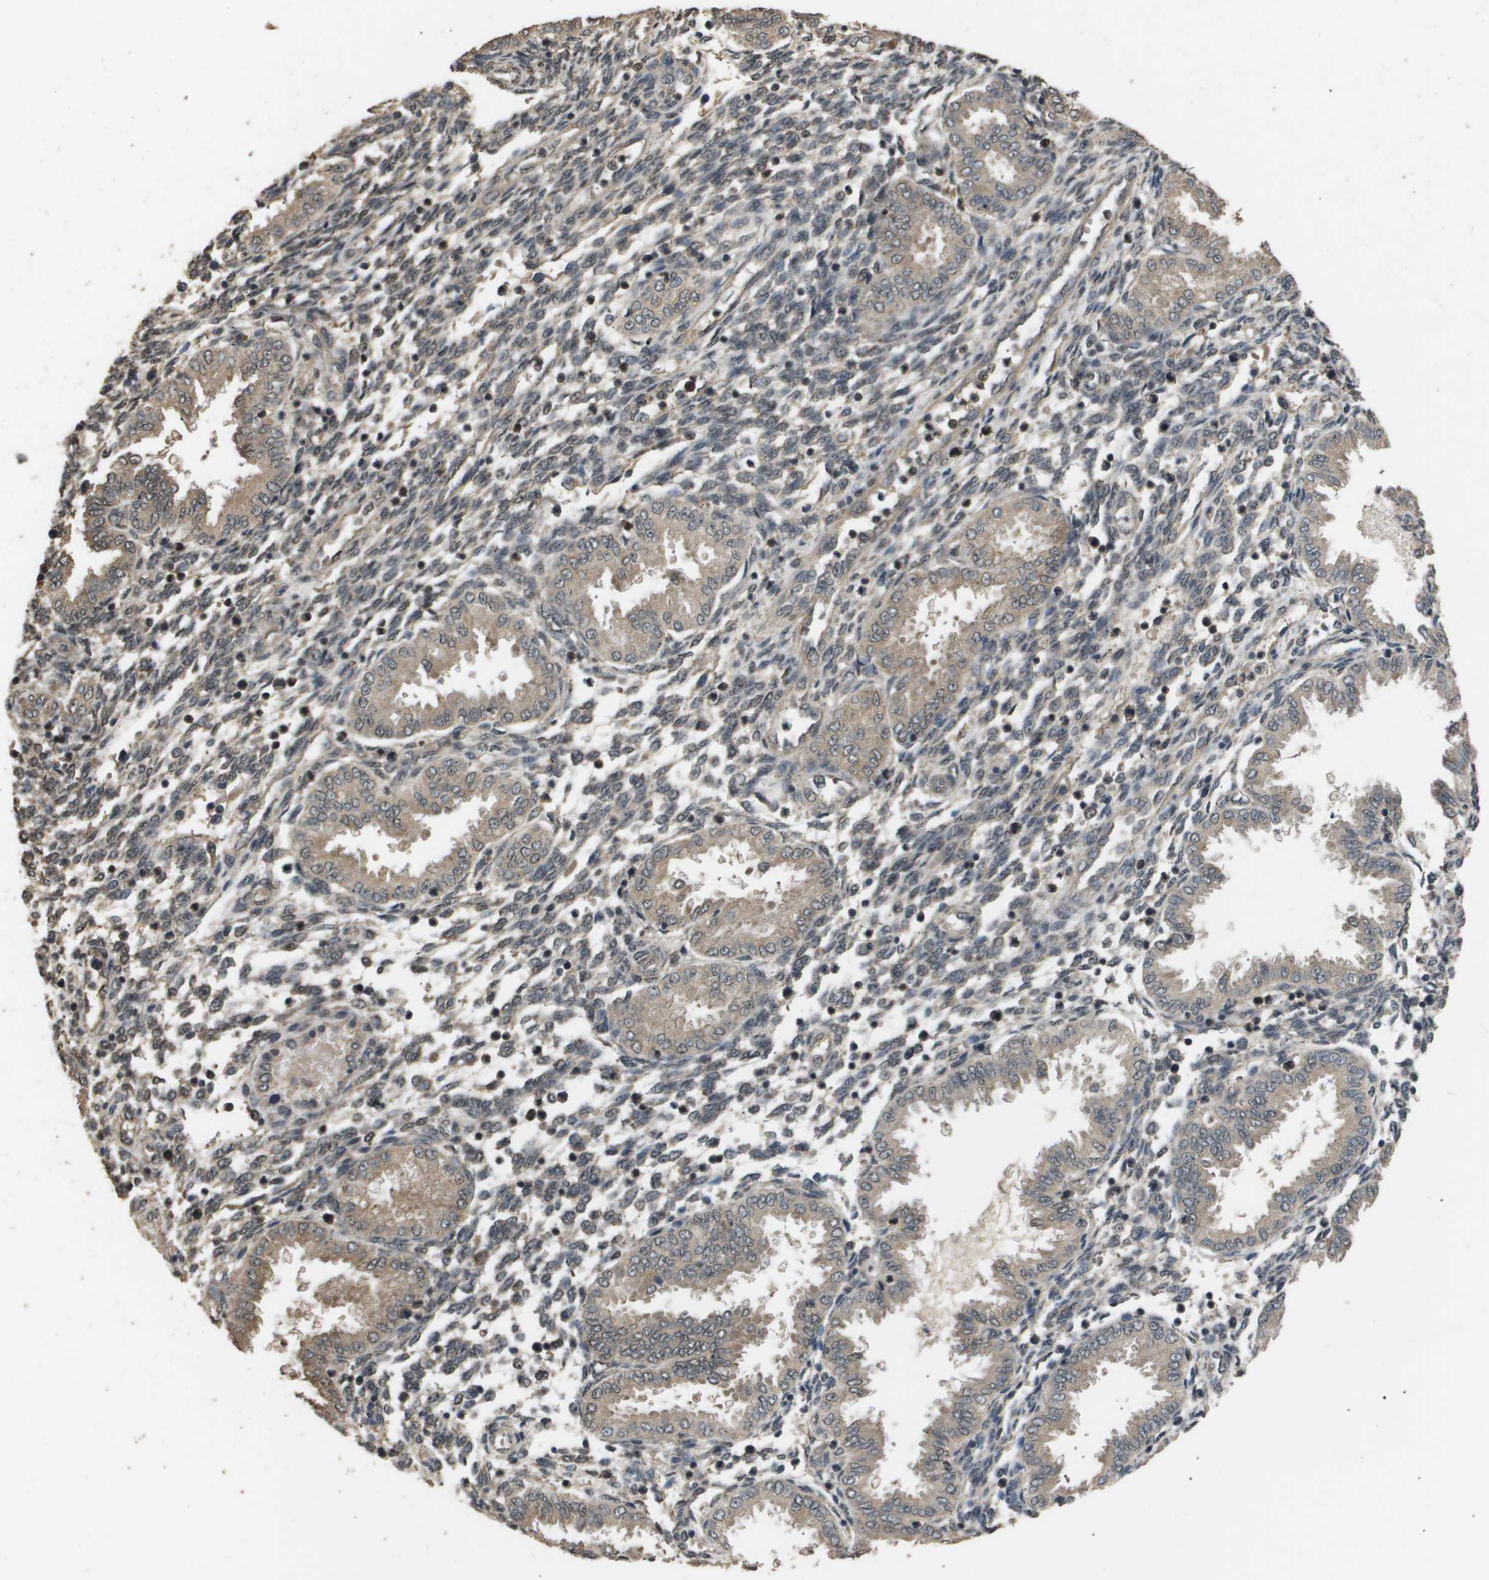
{"staining": {"intensity": "weak", "quantity": ">75%", "location": "cytoplasmic/membranous,nuclear"}, "tissue": "endometrium", "cell_type": "Cells in endometrial stroma", "image_type": "normal", "snomed": [{"axis": "morphology", "description": "Normal tissue, NOS"}, {"axis": "topography", "description": "Endometrium"}], "caption": "This micrograph exhibits IHC staining of unremarkable human endometrium, with low weak cytoplasmic/membranous,nuclear staining in about >75% of cells in endometrial stroma.", "gene": "ING1", "patient": {"sex": "female", "age": 33}}